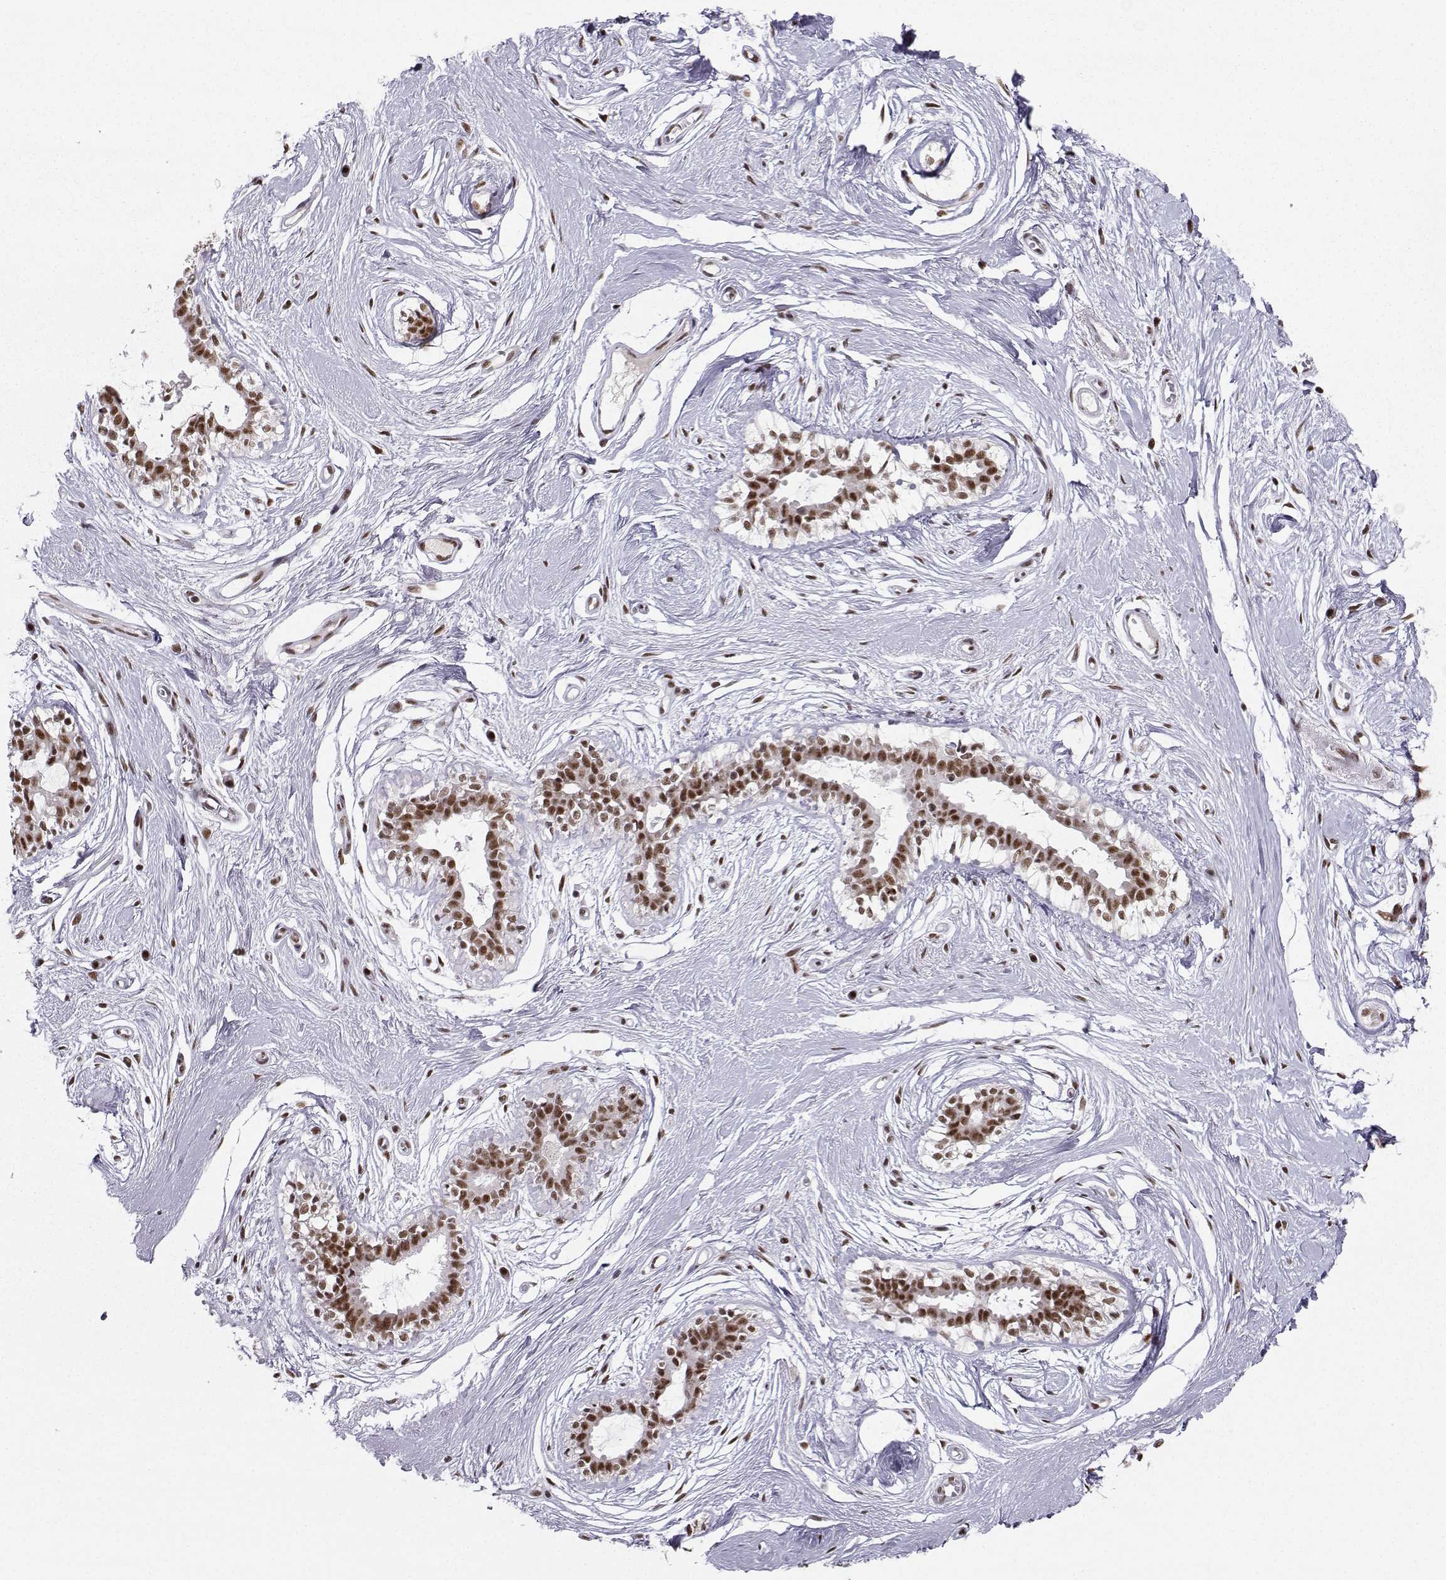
{"staining": {"intensity": "negative", "quantity": "none", "location": "none"}, "tissue": "breast", "cell_type": "Adipocytes", "image_type": "normal", "snomed": [{"axis": "morphology", "description": "Normal tissue, NOS"}, {"axis": "topography", "description": "Breast"}], "caption": "Adipocytes show no significant protein expression in unremarkable breast.", "gene": "SNRPB2", "patient": {"sex": "female", "age": 49}}